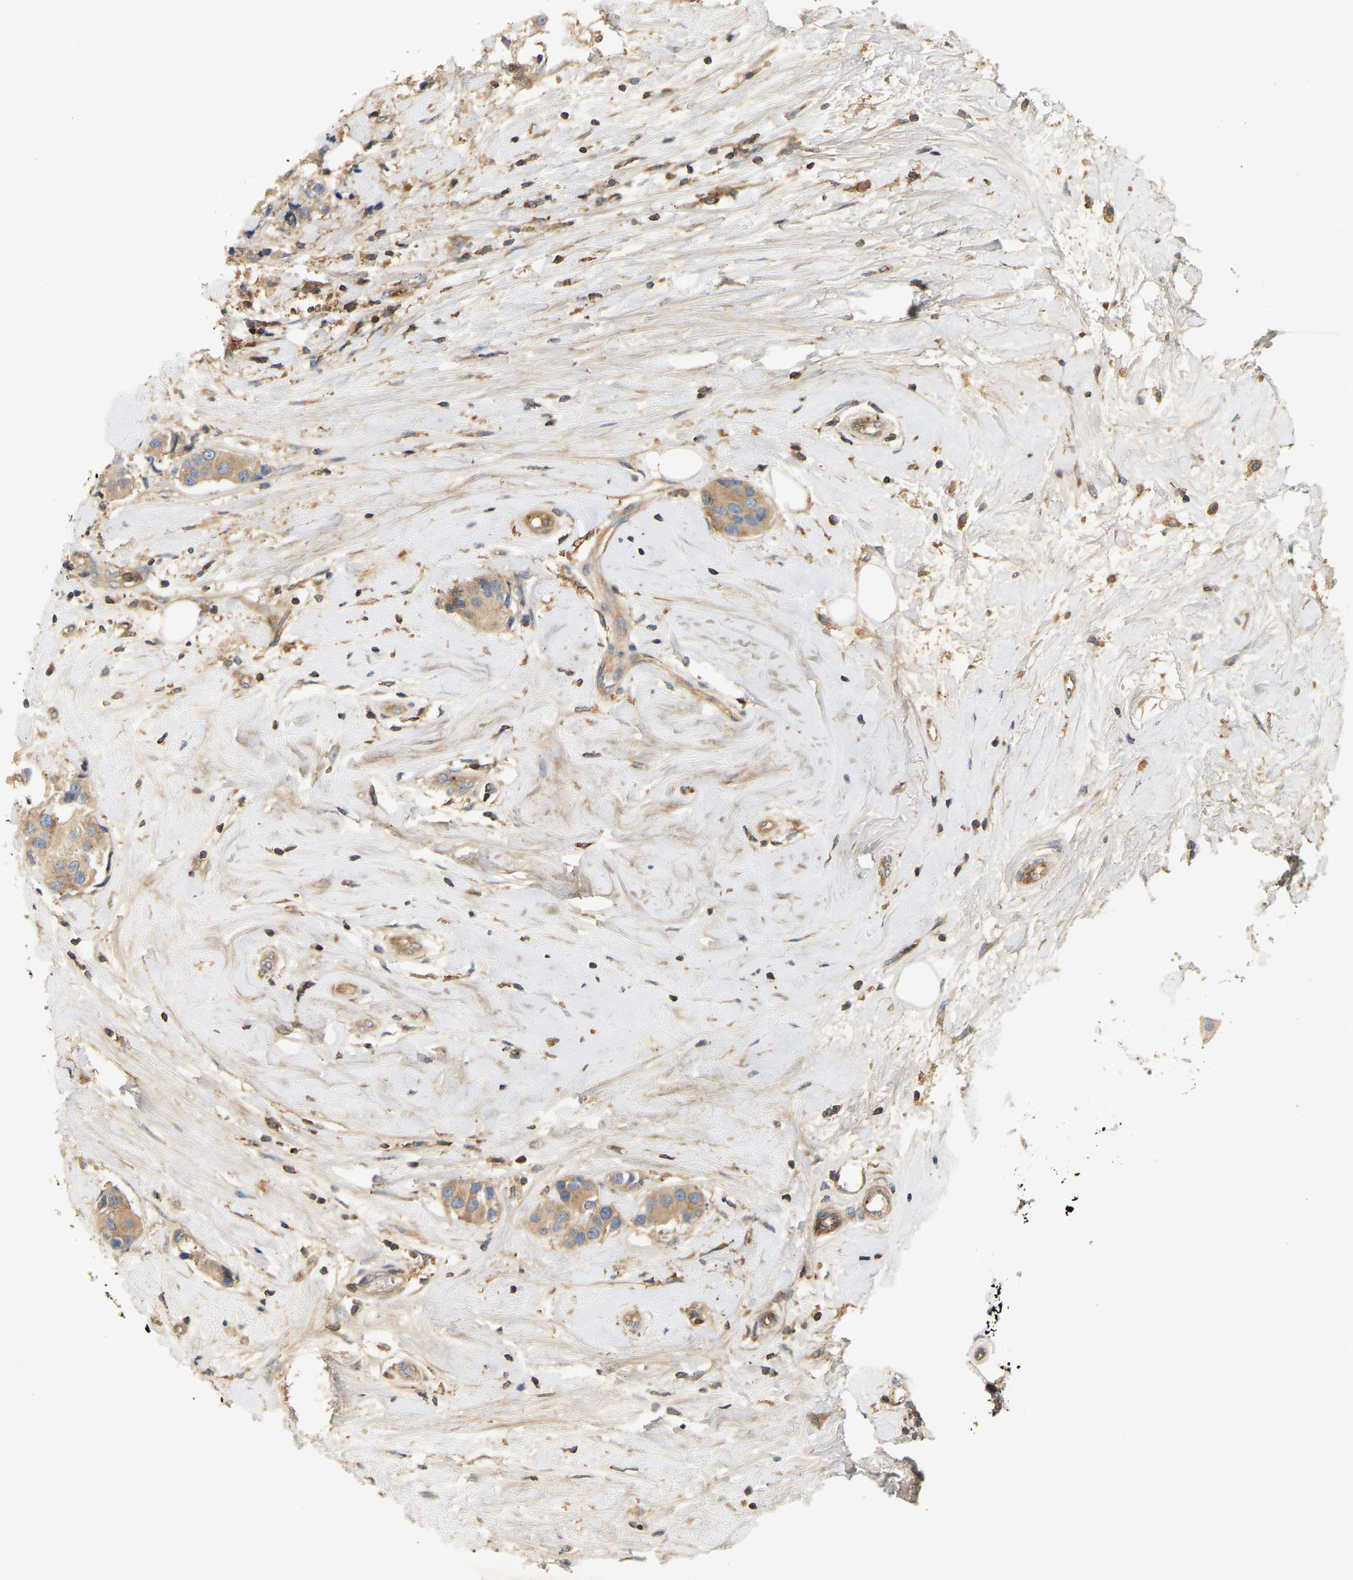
{"staining": {"intensity": "weak", "quantity": "25%-75%", "location": "cytoplasmic/membranous"}, "tissue": "breast cancer", "cell_type": "Tumor cells", "image_type": "cancer", "snomed": [{"axis": "morphology", "description": "Normal tissue, NOS"}, {"axis": "morphology", "description": "Duct carcinoma"}, {"axis": "topography", "description": "Breast"}], "caption": "An image of human breast cancer (invasive ductal carcinoma) stained for a protein reveals weak cytoplasmic/membranous brown staining in tumor cells.", "gene": "AKAP13", "patient": {"sex": "female", "age": 39}}